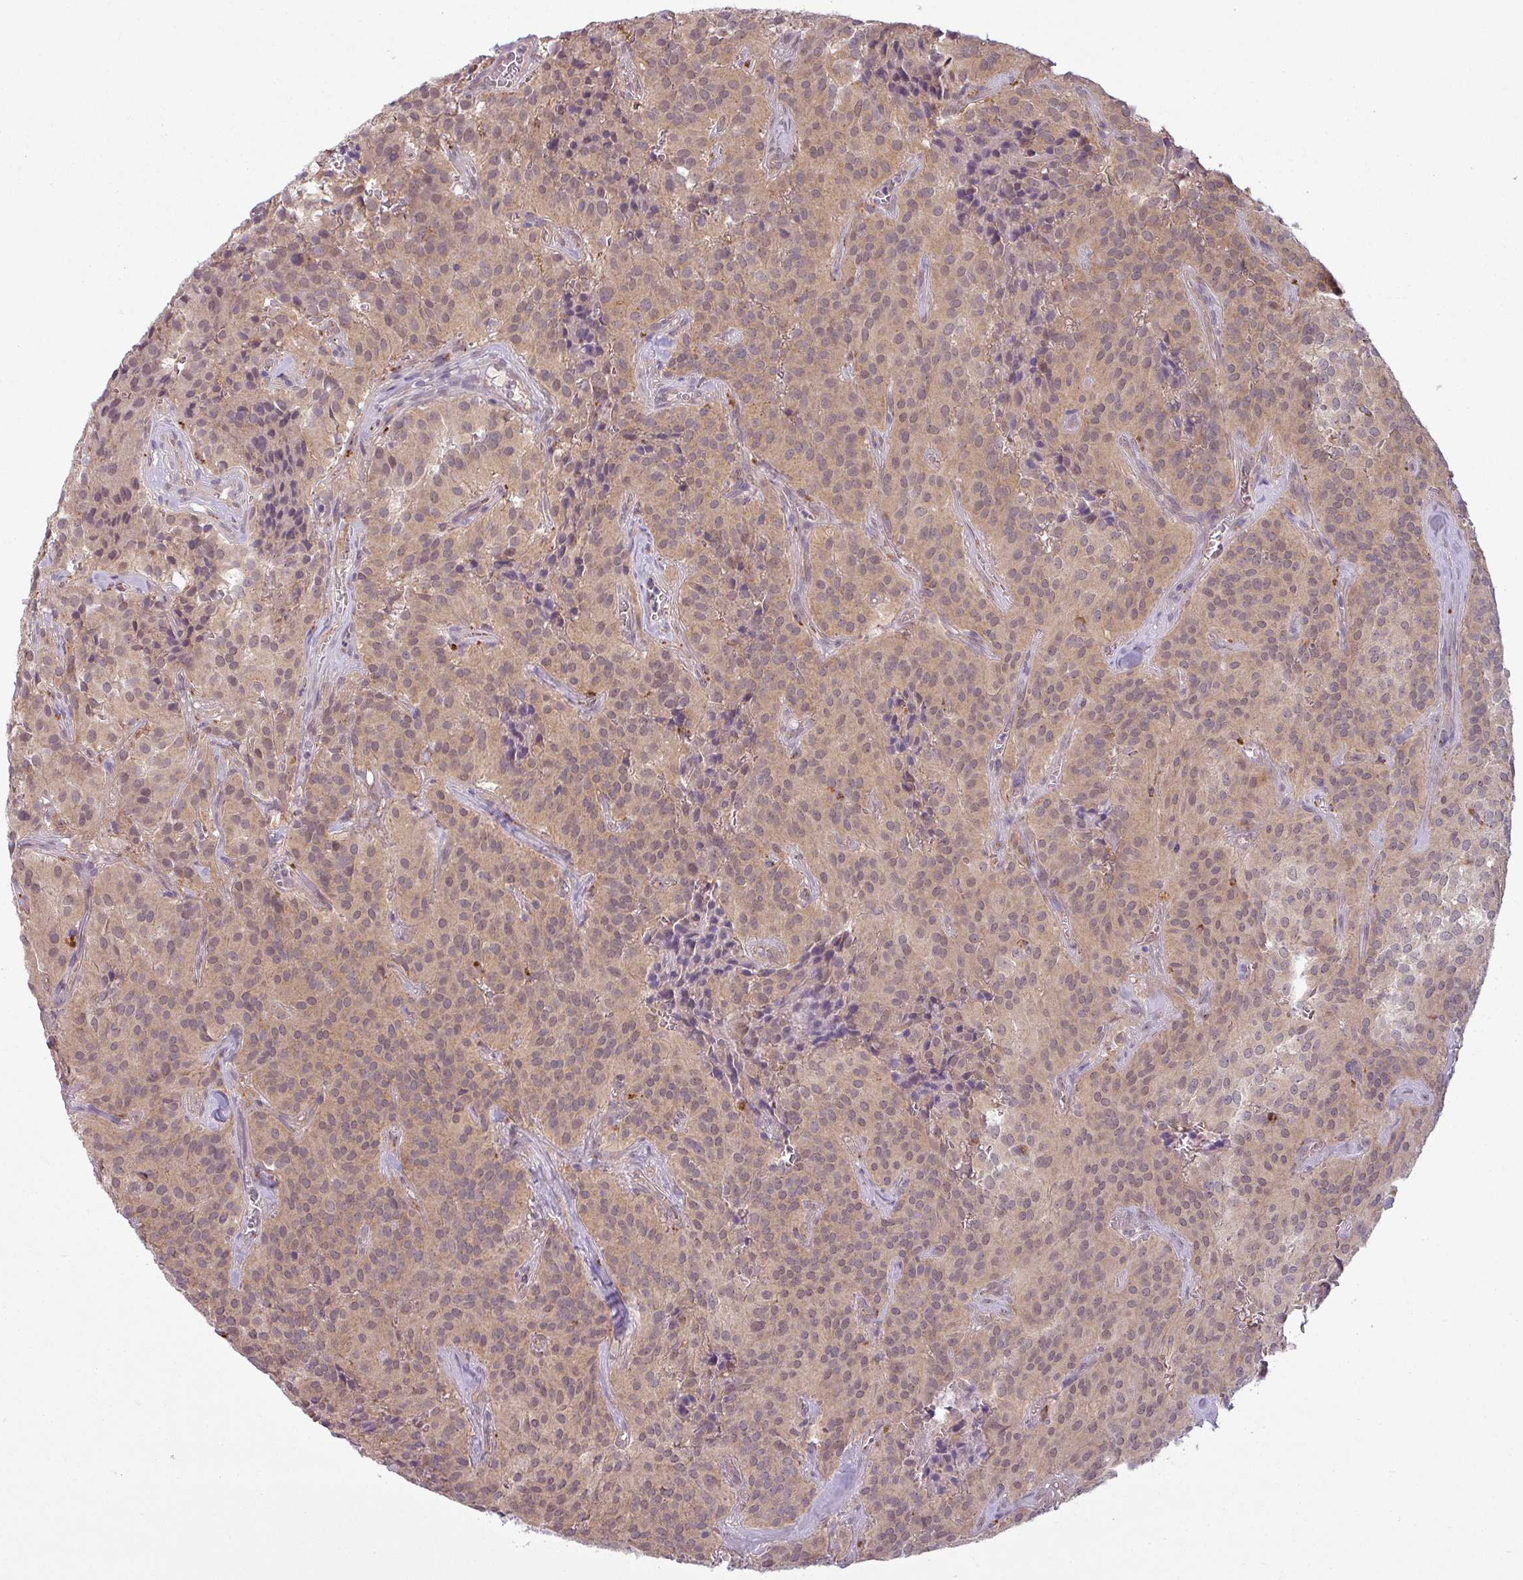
{"staining": {"intensity": "moderate", "quantity": ">75%", "location": "cytoplasmic/membranous,nuclear"}, "tissue": "glioma", "cell_type": "Tumor cells", "image_type": "cancer", "snomed": [{"axis": "morphology", "description": "Glioma, malignant, Low grade"}, {"axis": "topography", "description": "Brain"}], "caption": "Brown immunohistochemical staining in glioma demonstrates moderate cytoplasmic/membranous and nuclear expression in approximately >75% of tumor cells.", "gene": "CCDC144A", "patient": {"sex": "male", "age": 42}}